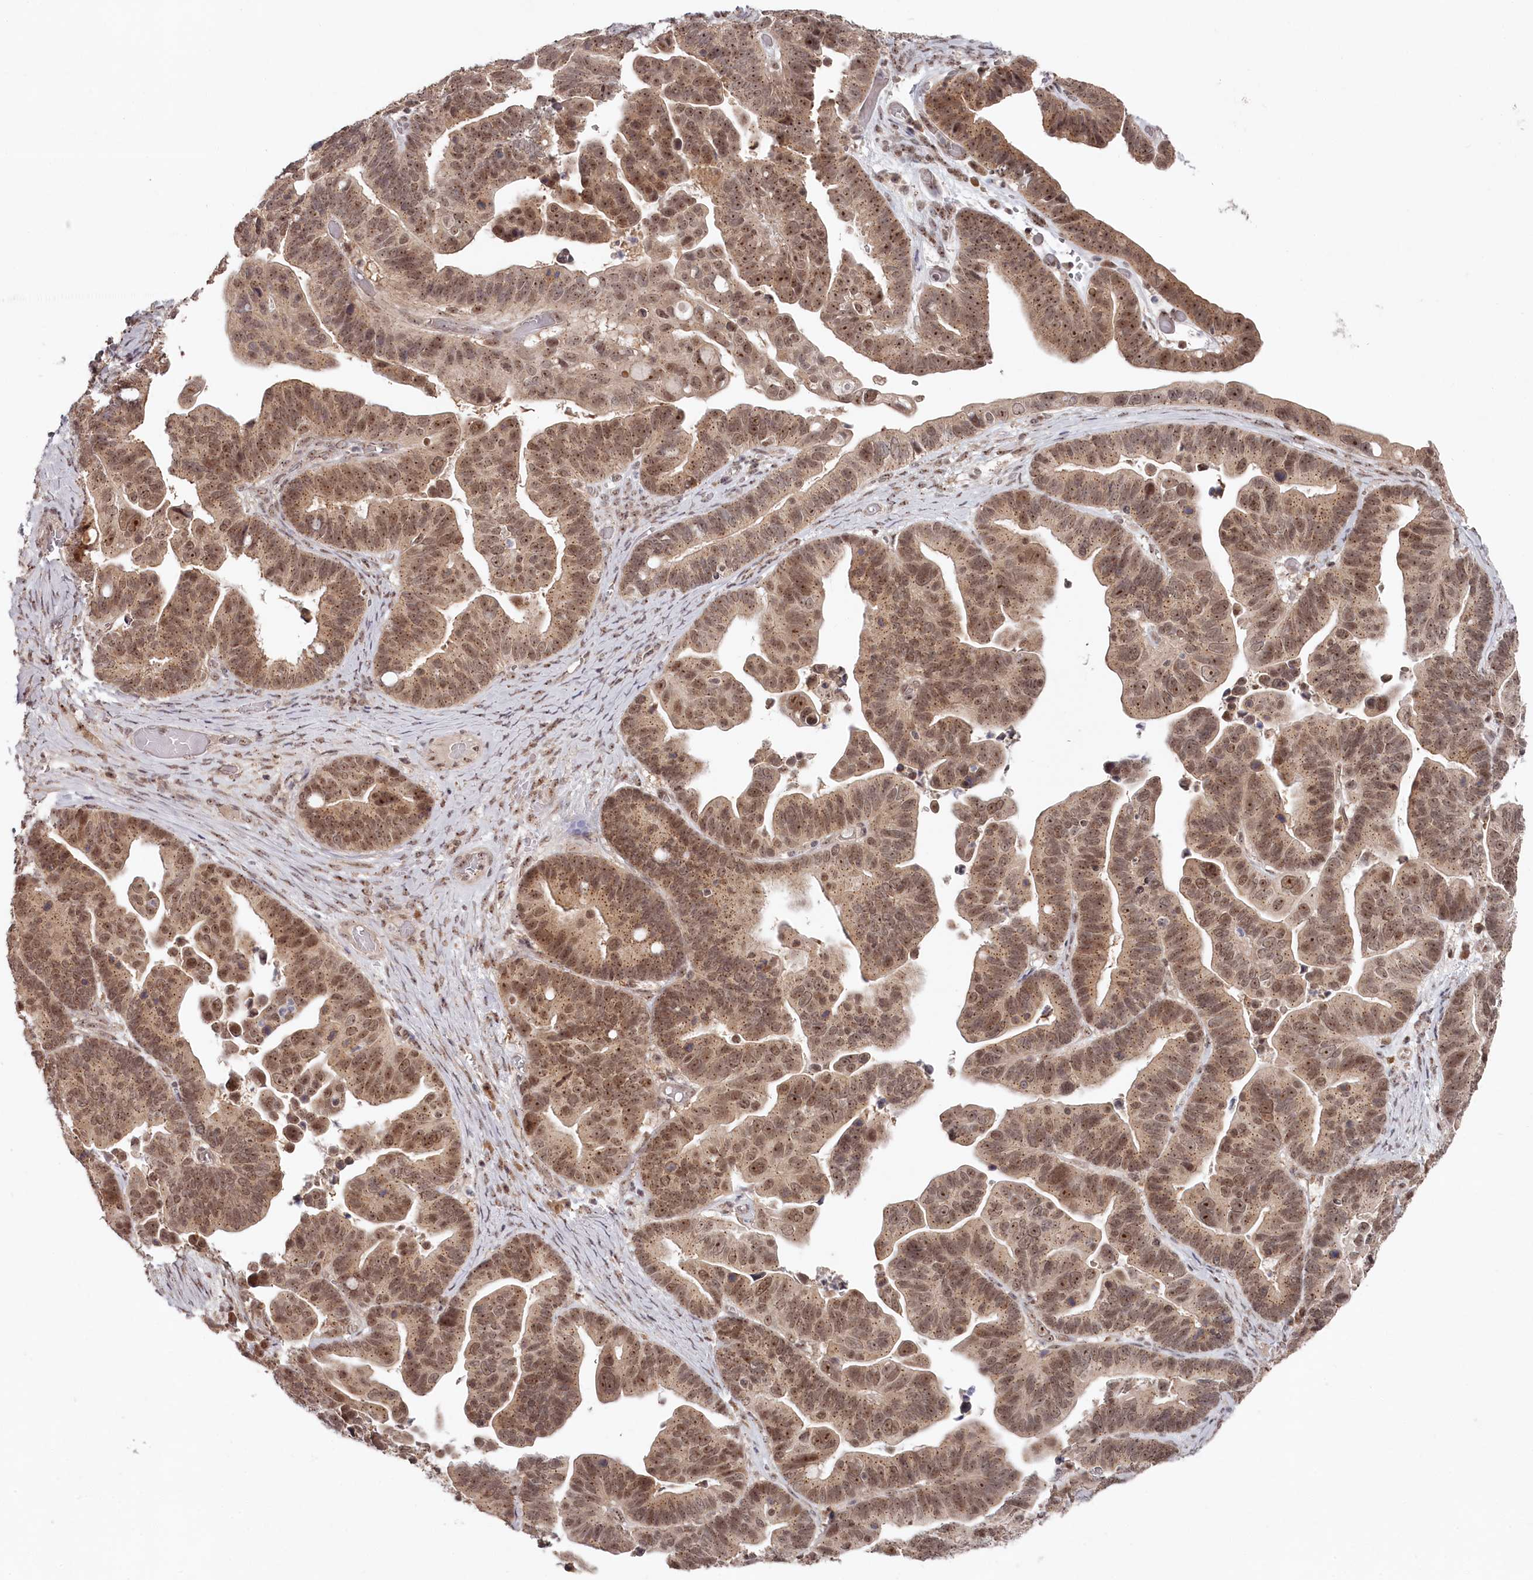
{"staining": {"intensity": "moderate", "quantity": ">75%", "location": "cytoplasmic/membranous,nuclear"}, "tissue": "ovarian cancer", "cell_type": "Tumor cells", "image_type": "cancer", "snomed": [{"axis": "morphology", "description": "Cystadenocarcinoma, serous, NOS"}, {"axis": "topography", "description": "Ovary"}], "caption": "Ovarian cancer stained with DAB (3,3'-diaminobenzidine) immunohistochemistry (IHC) shows medium levels of moderate cytoplasmic/membranous and nuclear expression in approximately >75% of tumor cells.", "gene": "EXOSC1", "patient": {"sex": "female", "age": 56}}